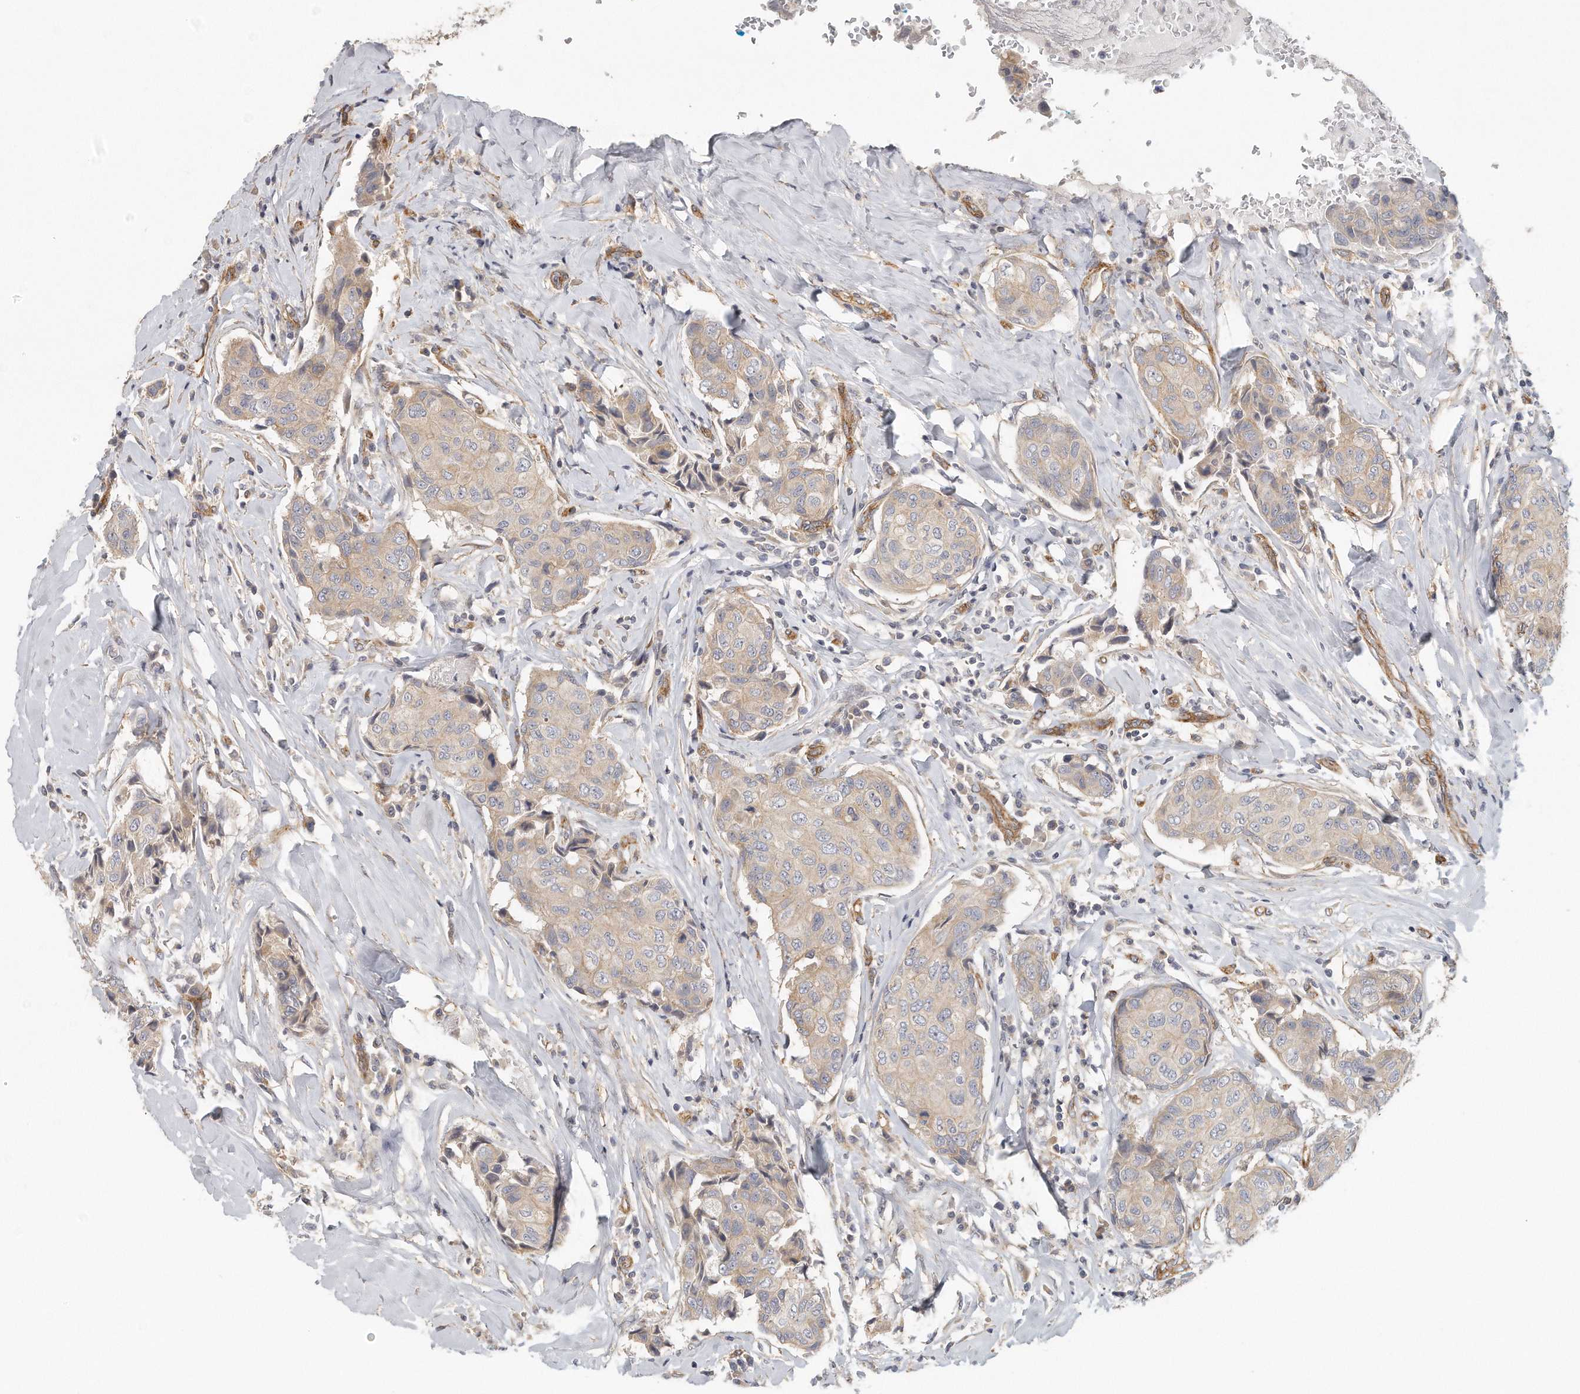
{"staining": {"intensity": "weak", "quantity": "25%-75%", "location": "cytoplasmic/membranous"}, "tissue": "breast cancer", "cell_type": "Tumor cells", "image_type": "cancer", "snomed": [{"axis": "morphology", "description": "Duct carcinoma"}, {"axis": "topography", "description": "Breast"}], "caption": "Immunohistochemistry image of breast intraductal carcinoma stained for a protein (brown), which shows low levels of weak cytoplasmic/membranous positivity in approximately 25%-75% of tumor cells.", "gene": "MTERF4", "patient": {"sex": "female", "age": 80}}